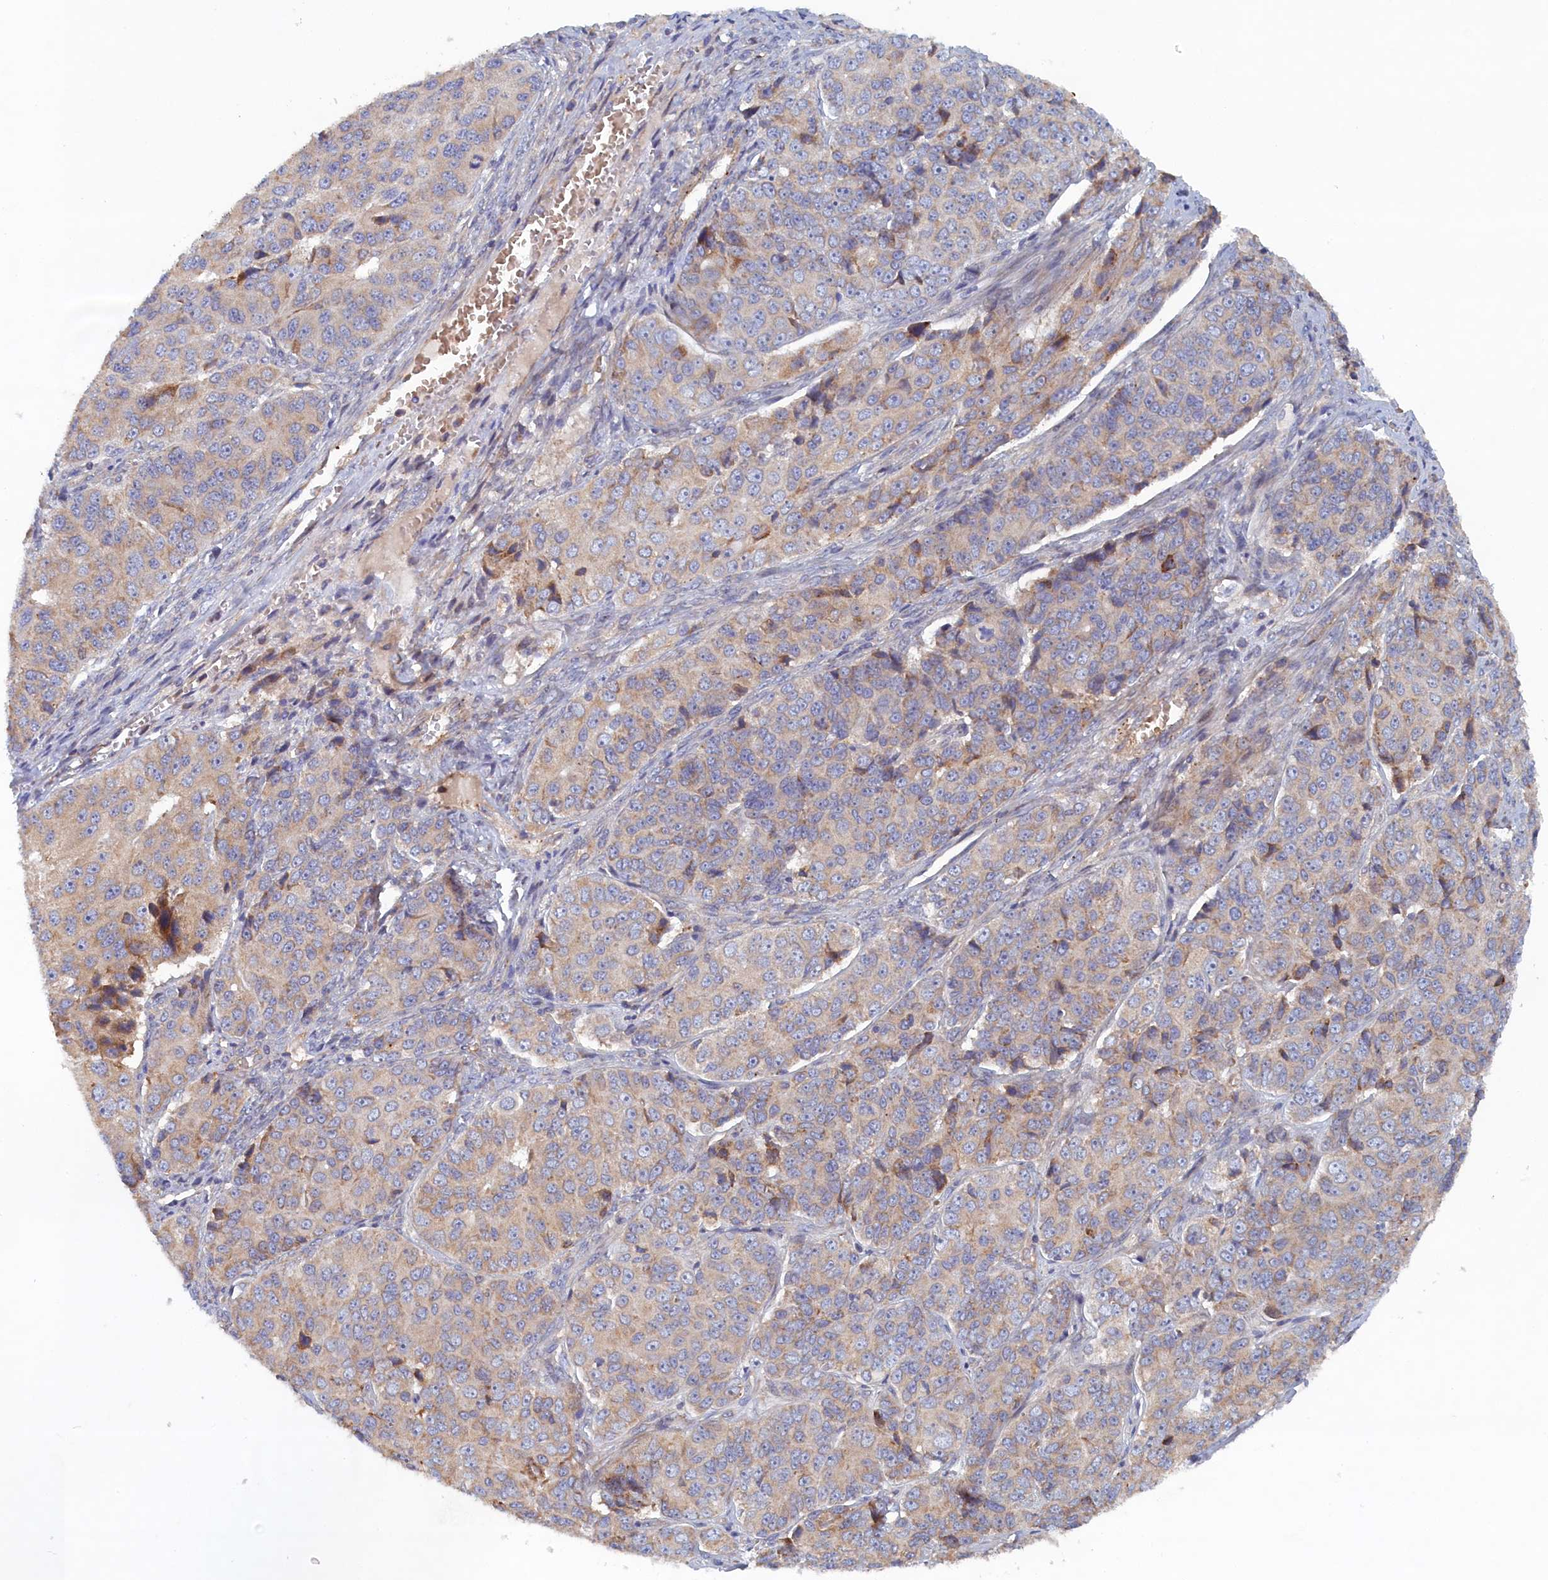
{"staining": {"intensity": "weak", "quantity": "<25%", "location": "cytoplasmic/membranous"}, "tissue": "ovarian cancer", "cell_type": "Tumor cells", "image_type": "cancer", "snomed": [{"axis": "morphology", "description": "Carcinoma, endometroid"}, {"axis": "topography", "description": "Ovary"}], "caption": "Ovarian cancer stained for a protein using immunohistochemistry displays no positivity tumor cells.", "gene": "TMEM196", "patient": {"sex": "female", "age": 51}}